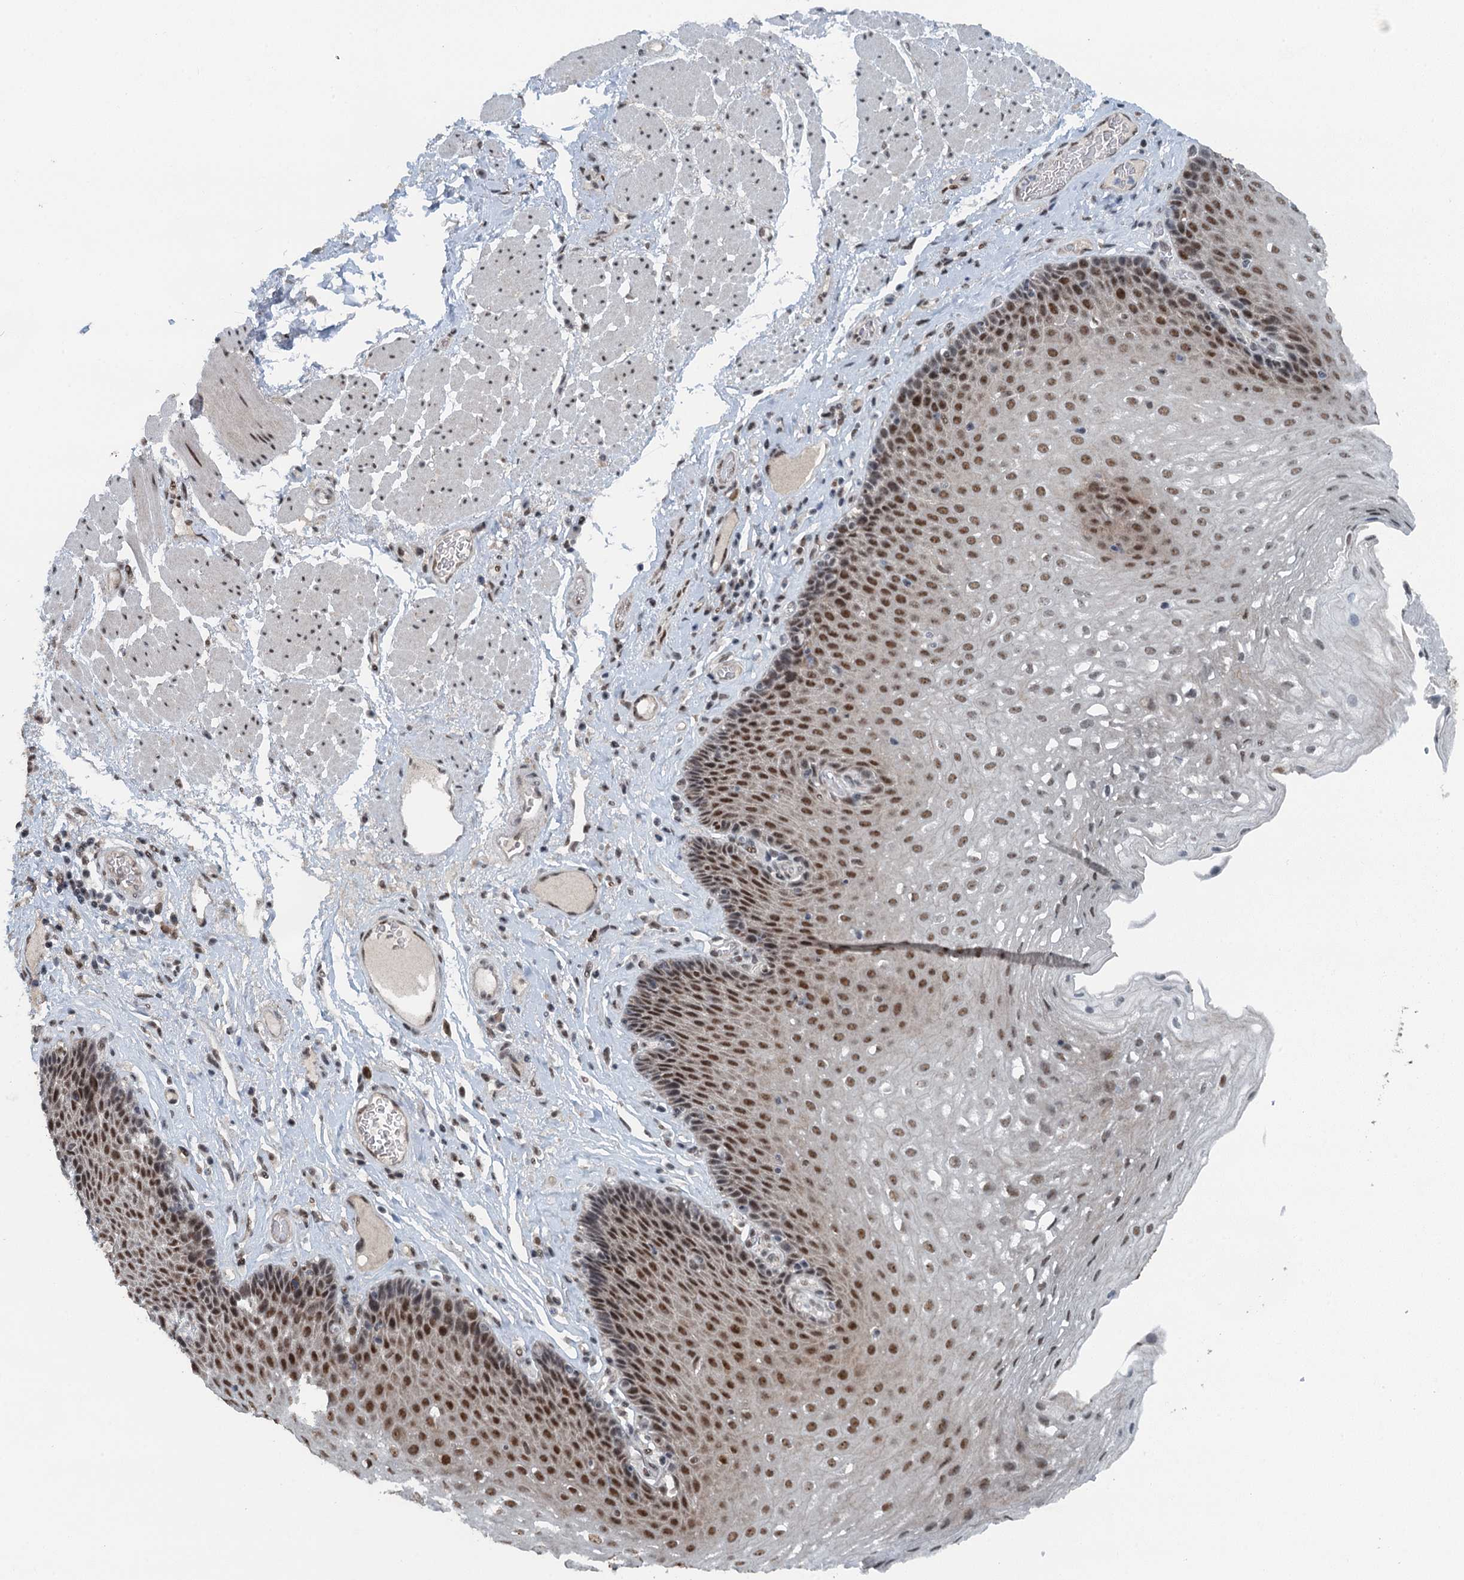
{"staining": {"intensity": "strong", "quantity": ">75%", "location": "nuclear"}, "tissue": "esophagus", "cell_type": "Squamous epithelial cells", "image_type": "normal", "snomed": [{"axis": "morphology", "description": "Normal tissue, NOS"}, {"axis": "topography", "description": "Esophagus"}], "caption": "DAB (3,3'-diaminobenzidine) immunohistochemical staining of benign human esophagus shows strong nuclear protein expression in approximately >75% of squamous epithelial cells.", "gene": "MTA3", "patient": {"sex": "female", "age": 66}}